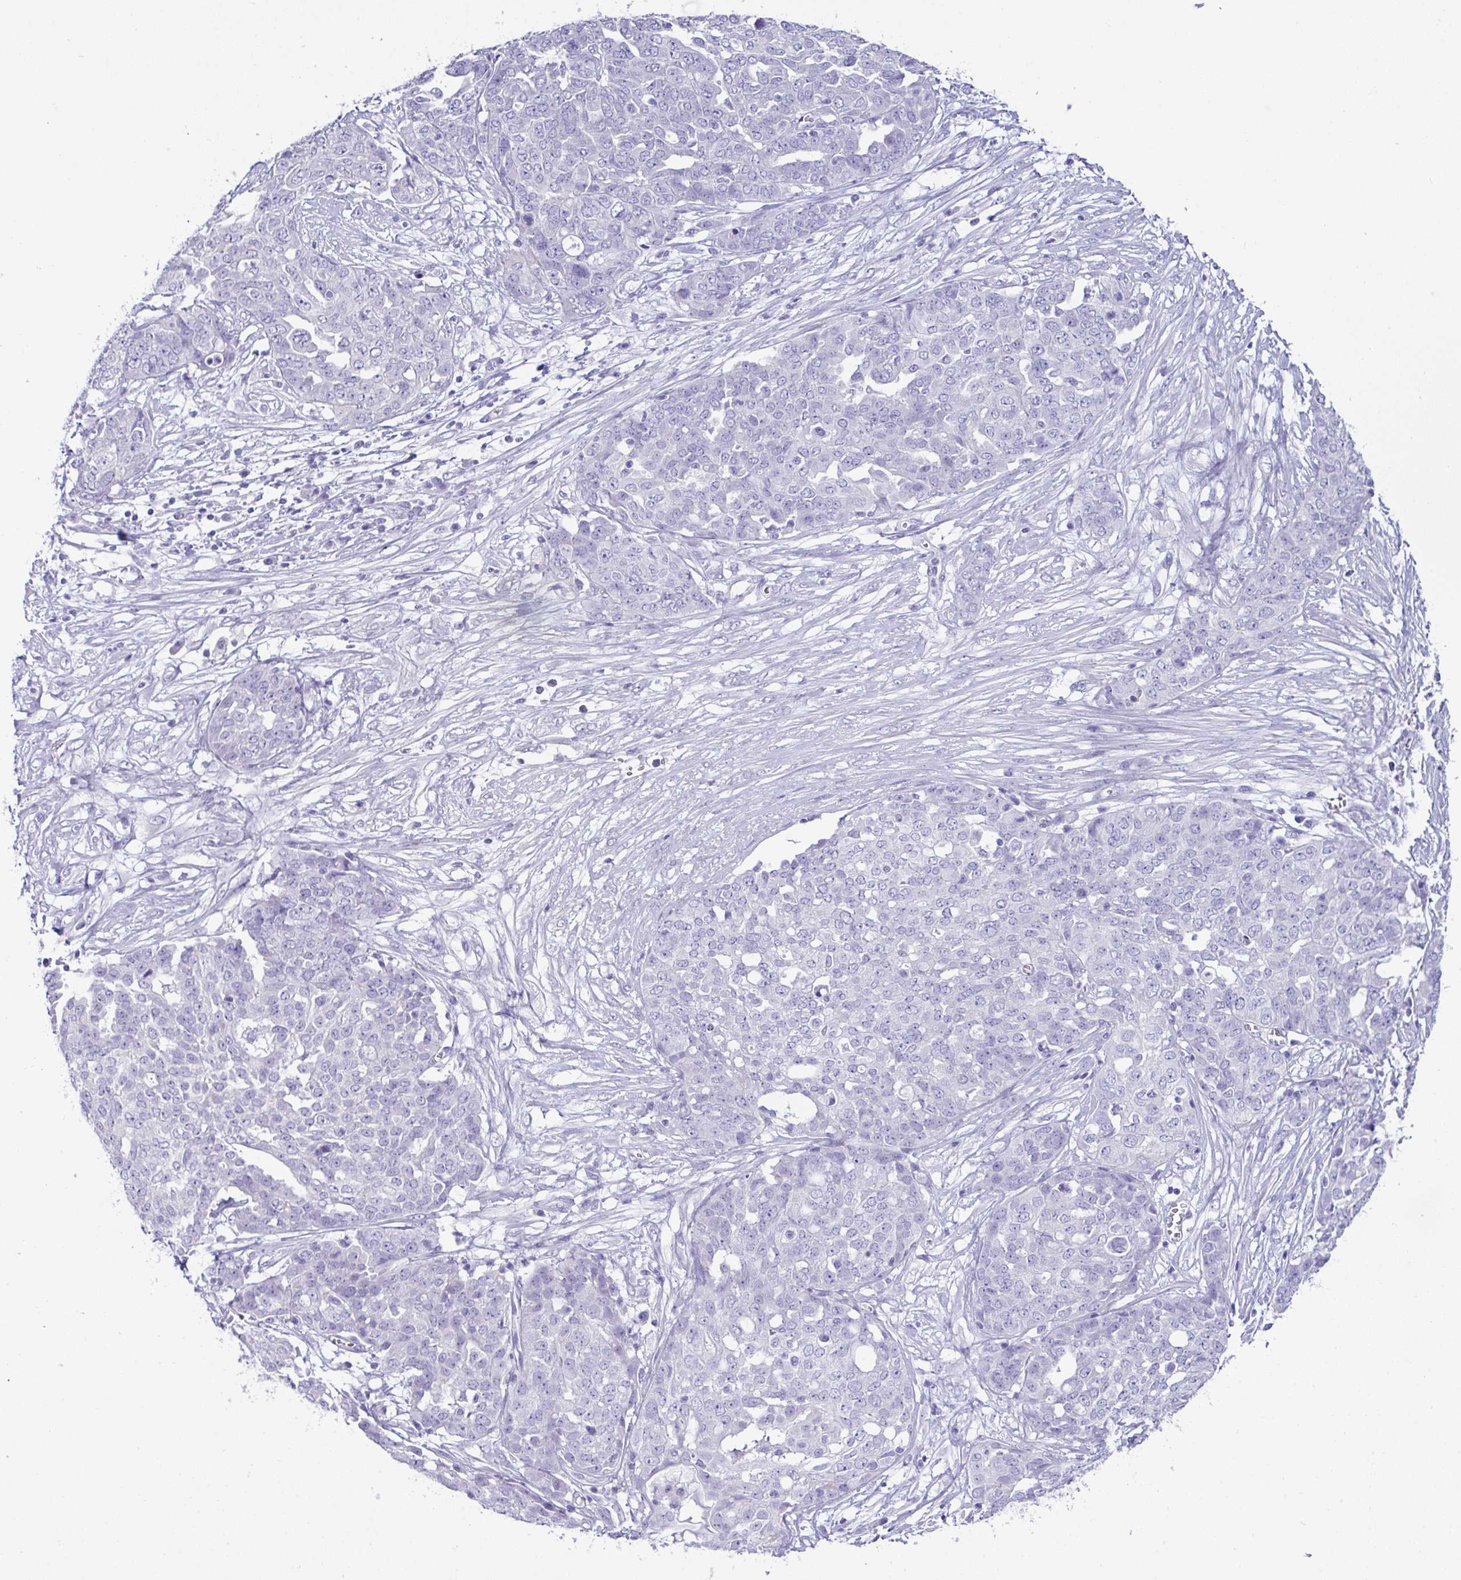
{"staining": {"intensity": "negative", "quantity": "none", "location": "none"}, "tissue": "ovarian cancer", "cell_type": "Tumor cells", "image_type": "cancer", "snomed": [{"axis": "morphology", "description": "Cystadenocarcinoma, serous, NOS"}, {"axis": "topography", "description": "Soft tissue"}, {"axis": "topography", "description": "Ovary"}], "caption": "High magnification brightfield microscopy of ovarian serous cystadenocarcinoma stained with DAB (3,3'-diaminobenzidine) (brown) and counterstained with hematoxylin (blue): tumor cells show no significant positivity. (DAB immunohistochemistry, high magnification).", "gene": "MED11", "patient": {"sex": "female", "age": 57}}